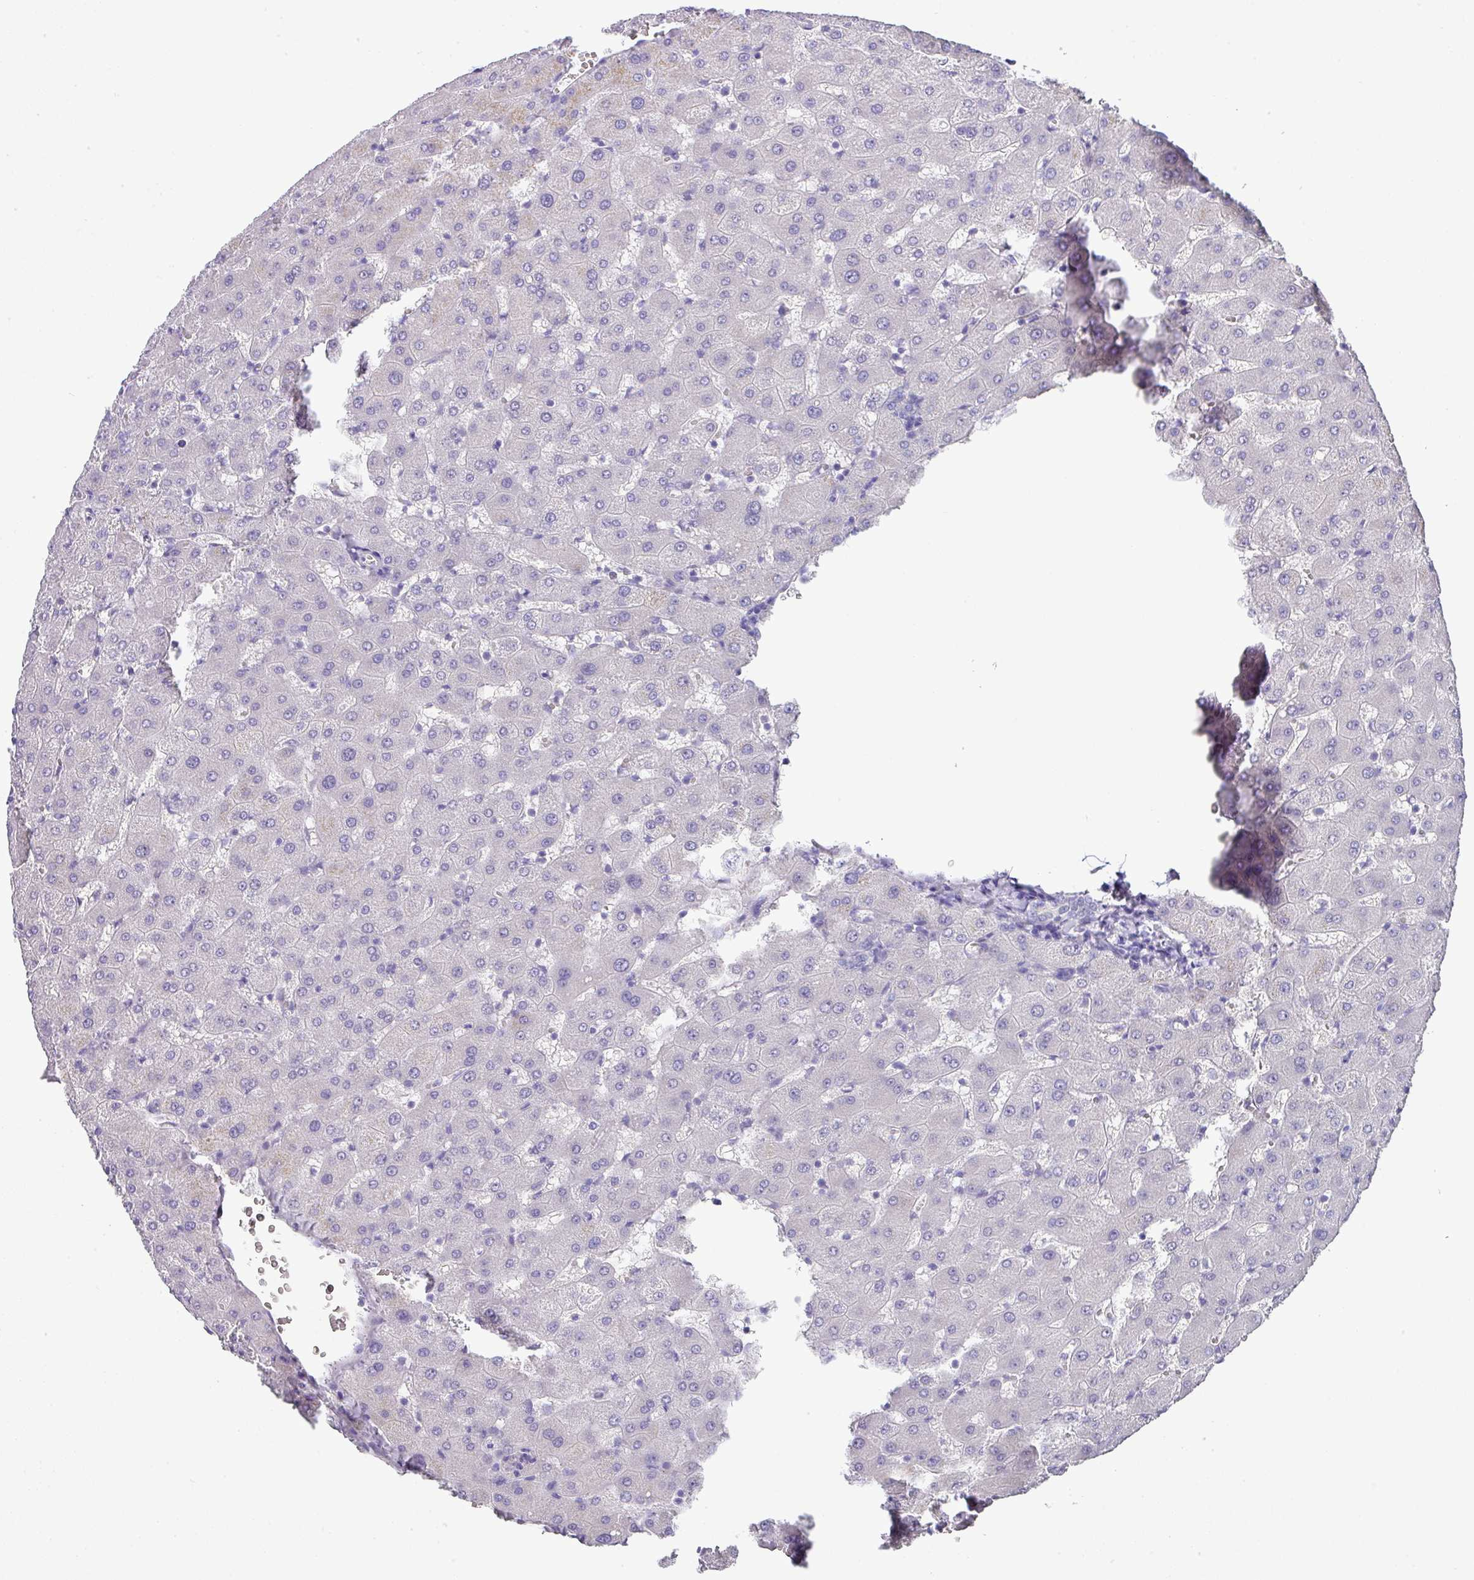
{"staining": {"intensity": "negative", "quantity": "none", "location": "none"}, "tissue": "liver", "cell_type": "Cholangiocytes", "image_type": "normal", "snomed": [{"axis": "morphology", "description": "Normal tissue, NOS"}, {"axis": "topography", "description": "Liver"}], "caption": "High magnification brightfield microscopy of normal liver stained with DAB (brown) and counterstained with hematoxylin (blue): cholangiocytes show no significant expression. (Immunohistochemistry (ihc), brightfield microscopy, high magnification).", "gene": "GCG", "patient": {"sex": "female", "age": 63}}